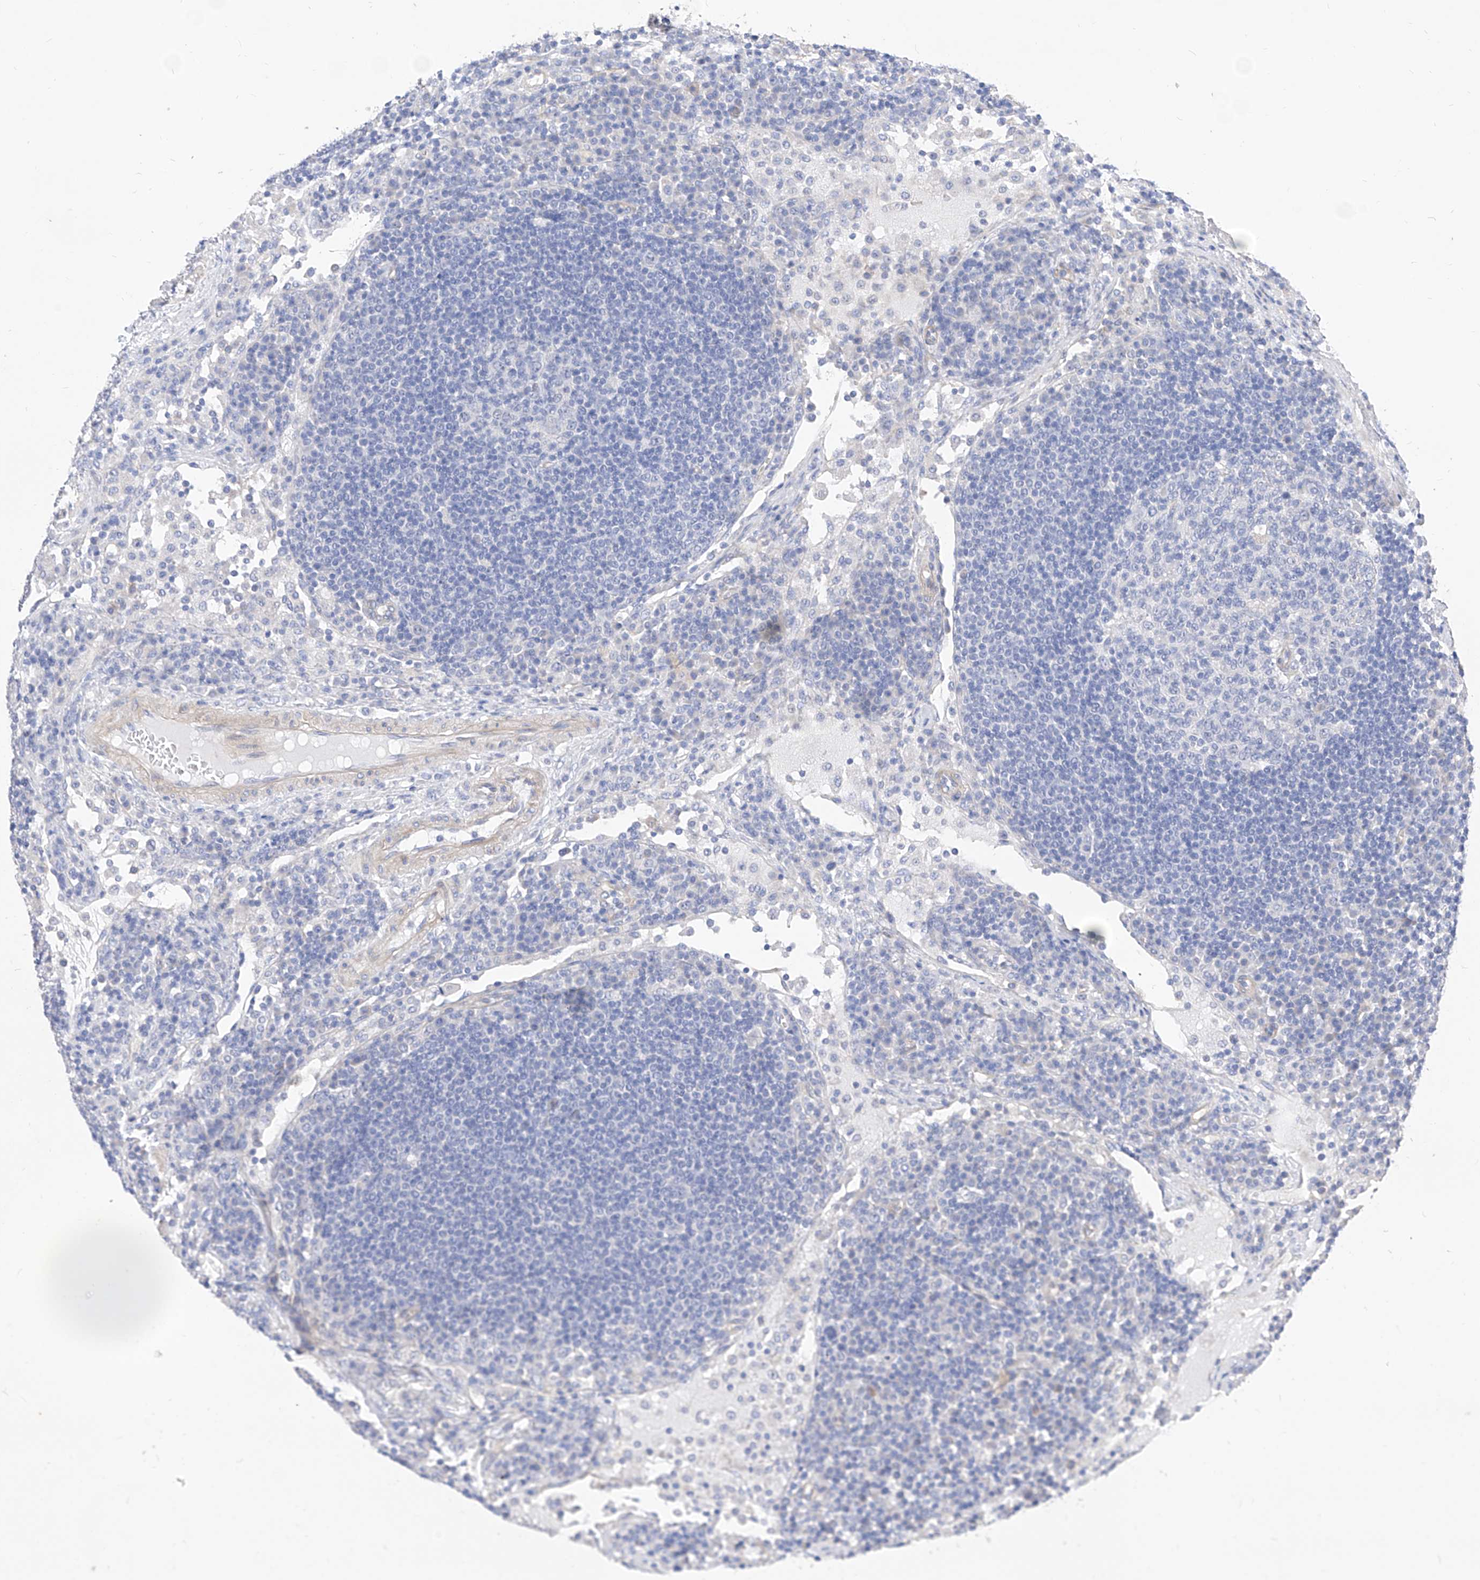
{"staining": {"intensity": "negative", "quantity": "none", "location": "none"}, "tissue": "lymph node", "cell_type": "Germinal center cells", "image_type": "normal", "snomed": [{"axis": "morphology", "description": "Normal tissue, NOS"}, {"axis": "topography", "description": "Lymph node"}], "caption": "Immunohistochemistry image of benign lymph node: lymph node stained with DAB shows no significant protein expression in germinal center cells. Brightfield microscopy of immunohistochemistry stained with DAB (brown) and hematoxylin (blue), captured at high magnification.", "gene": "SCGB2A1", "patient": {"sex": "female", "age": 53}}